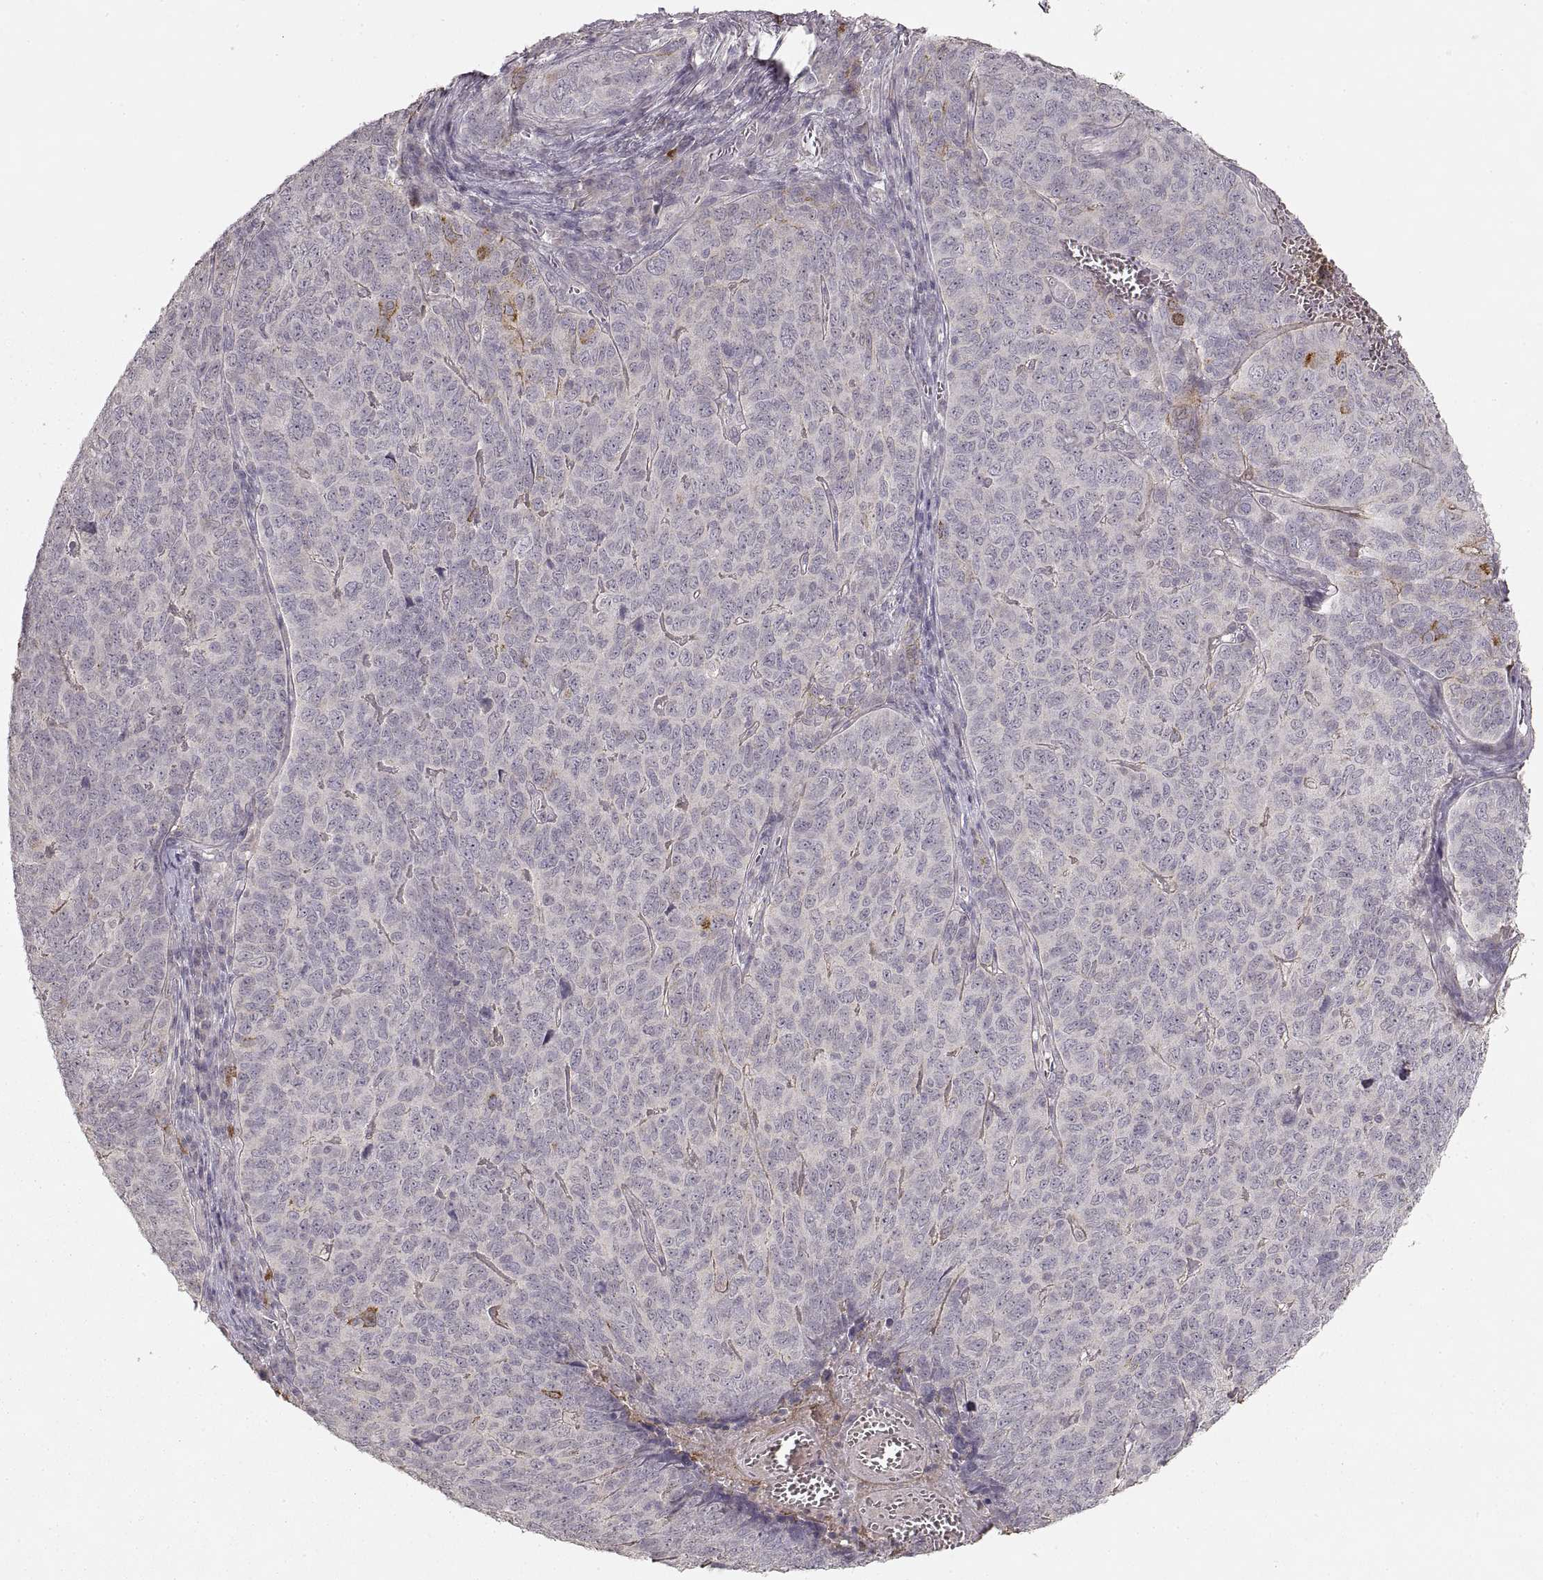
{"staining": {"intensity": "strong", "quantity": "<25%", "location": "cytoplasmic/membranous"}, "tissue": "skin cancer", "cell_type": "Tumor cells", "image_type": "cancer", "snomed": [{"axis": "morphology", "description": "Squamous cell carcinoma, NOS"}, {"axis": "topography", "description": "Skin"}, {"axis": "topography", "description": "Anal"}], "caption": "Tumor cells display strong cytoplasmic/membranous expression in about <25% of cells in skin cancer. Immunohistochemistry (ihc) stains the protein of interest in brown and the nuclei are stained blue.", "gene": "LAMC2", "patient": {"sex": "female", "age": 51}}